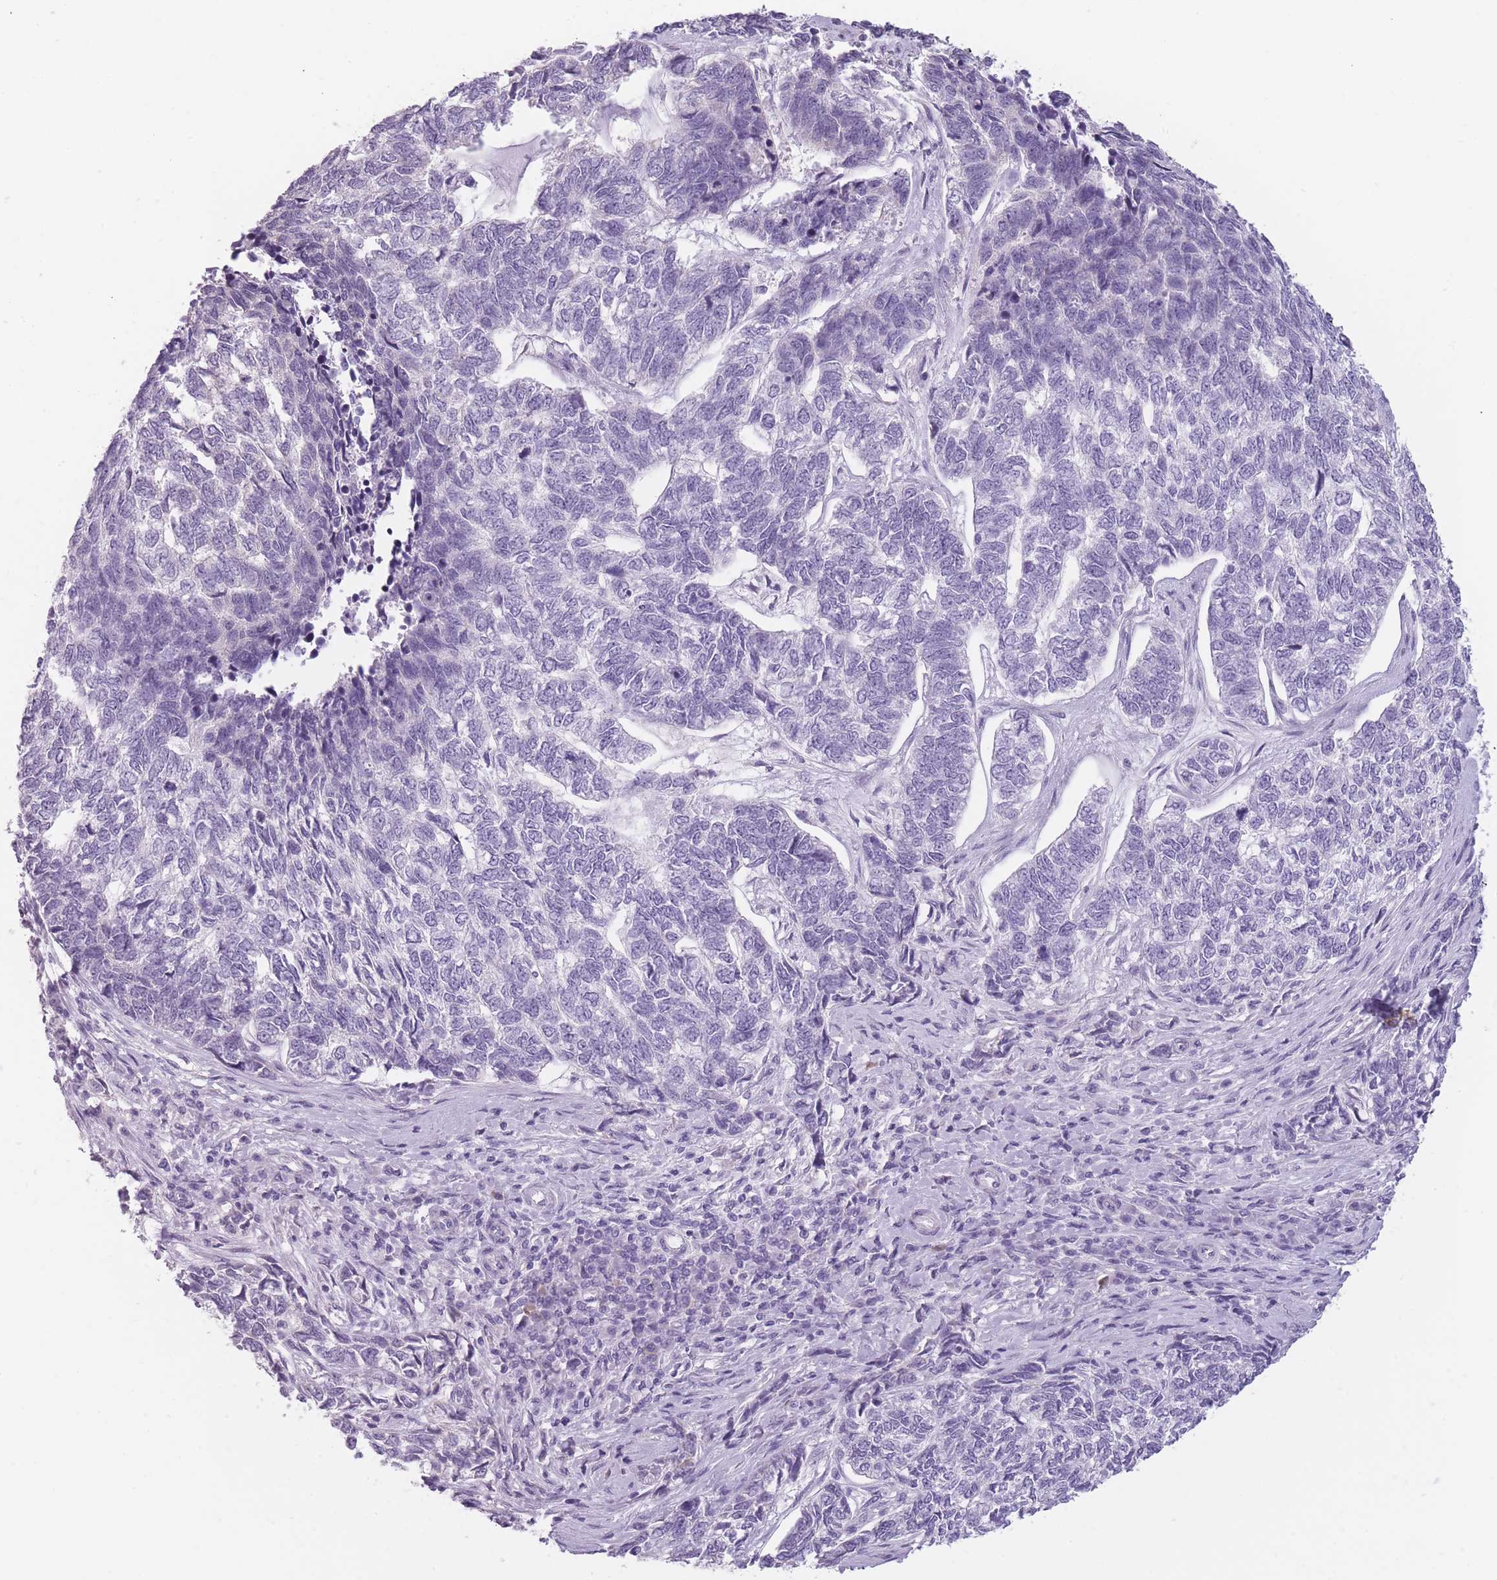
{"staining": {"intensity": "negative", "quantity": "none", "location": "none"}, "tissue": "skin cancer", "cell_type": "Tumor cells", "image_type": "cancer", "snomed": [{"axis": "morphology", "description": "Basal cell carcinoma"}, {"axis": "topography", "description": "Skin"}], "caption": "A high-resolution photomicrograph shows immunohistochemistry (IHC) staining of skin cancer, which shows no significant staining in tumor cells.", "gene": "TMEM236", "patient": {"sex": "female", "age": 65}}